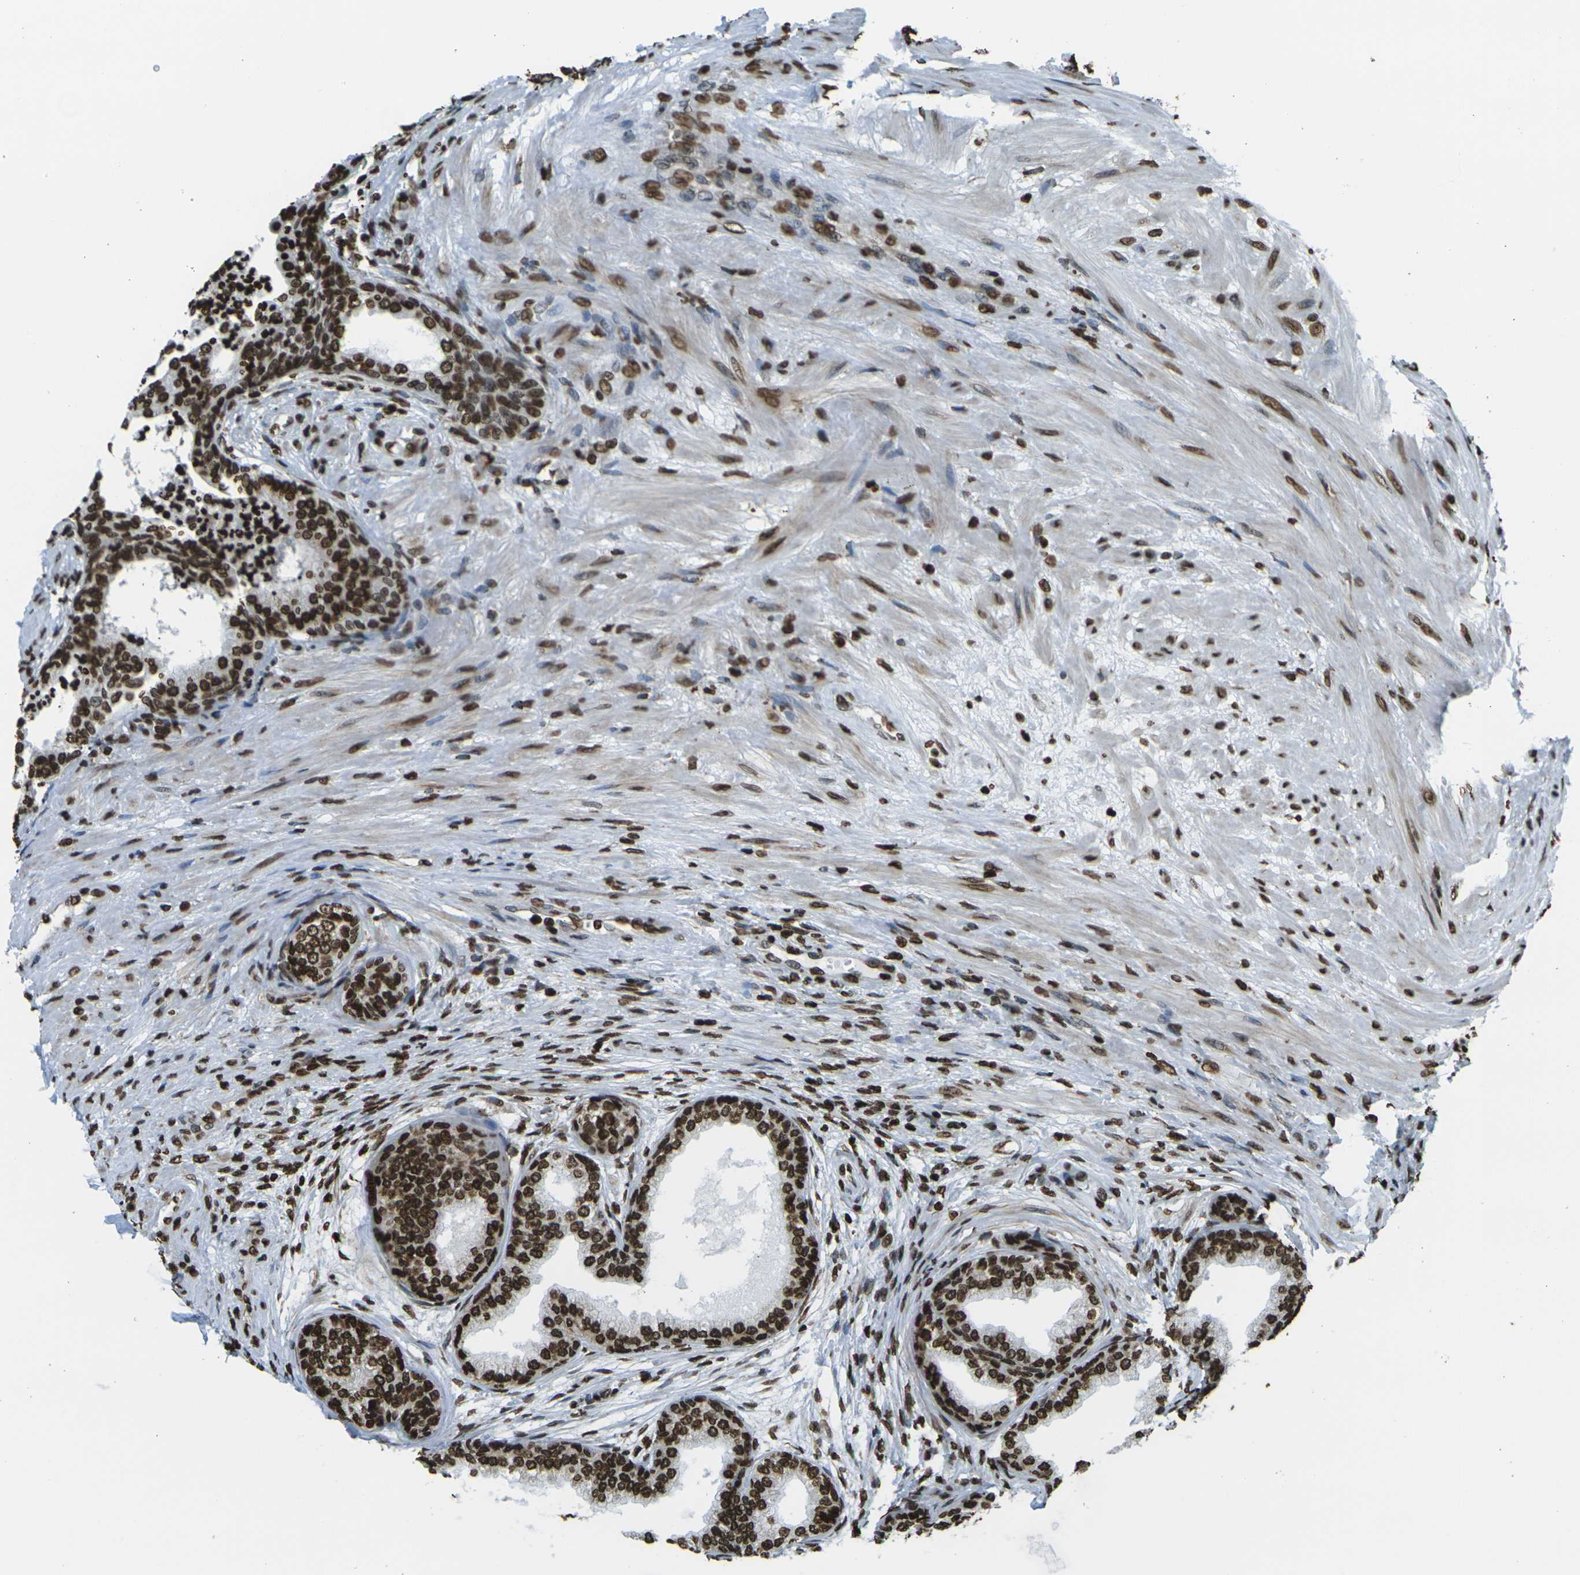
{"staining": {"intensity": "strong", "quantity": ">75%", "location": "nuclear"}, "tissue": "prostate", "cell_type": "Glandular cells", "image_type": "normal", "snomed": [{"axis": "morphology", "description": "Normal tissue, NOS"}, {"axis": "topography", "description": "Prostate"}], "caption": "The immunohistochemical stain labels strong nuclear positivity in glandular cells of normal prostate. (Brightfield microscopy of DAB IHC at high magnification).", "gene": "H1", "patient": {"sex": "male", "age": 76}}